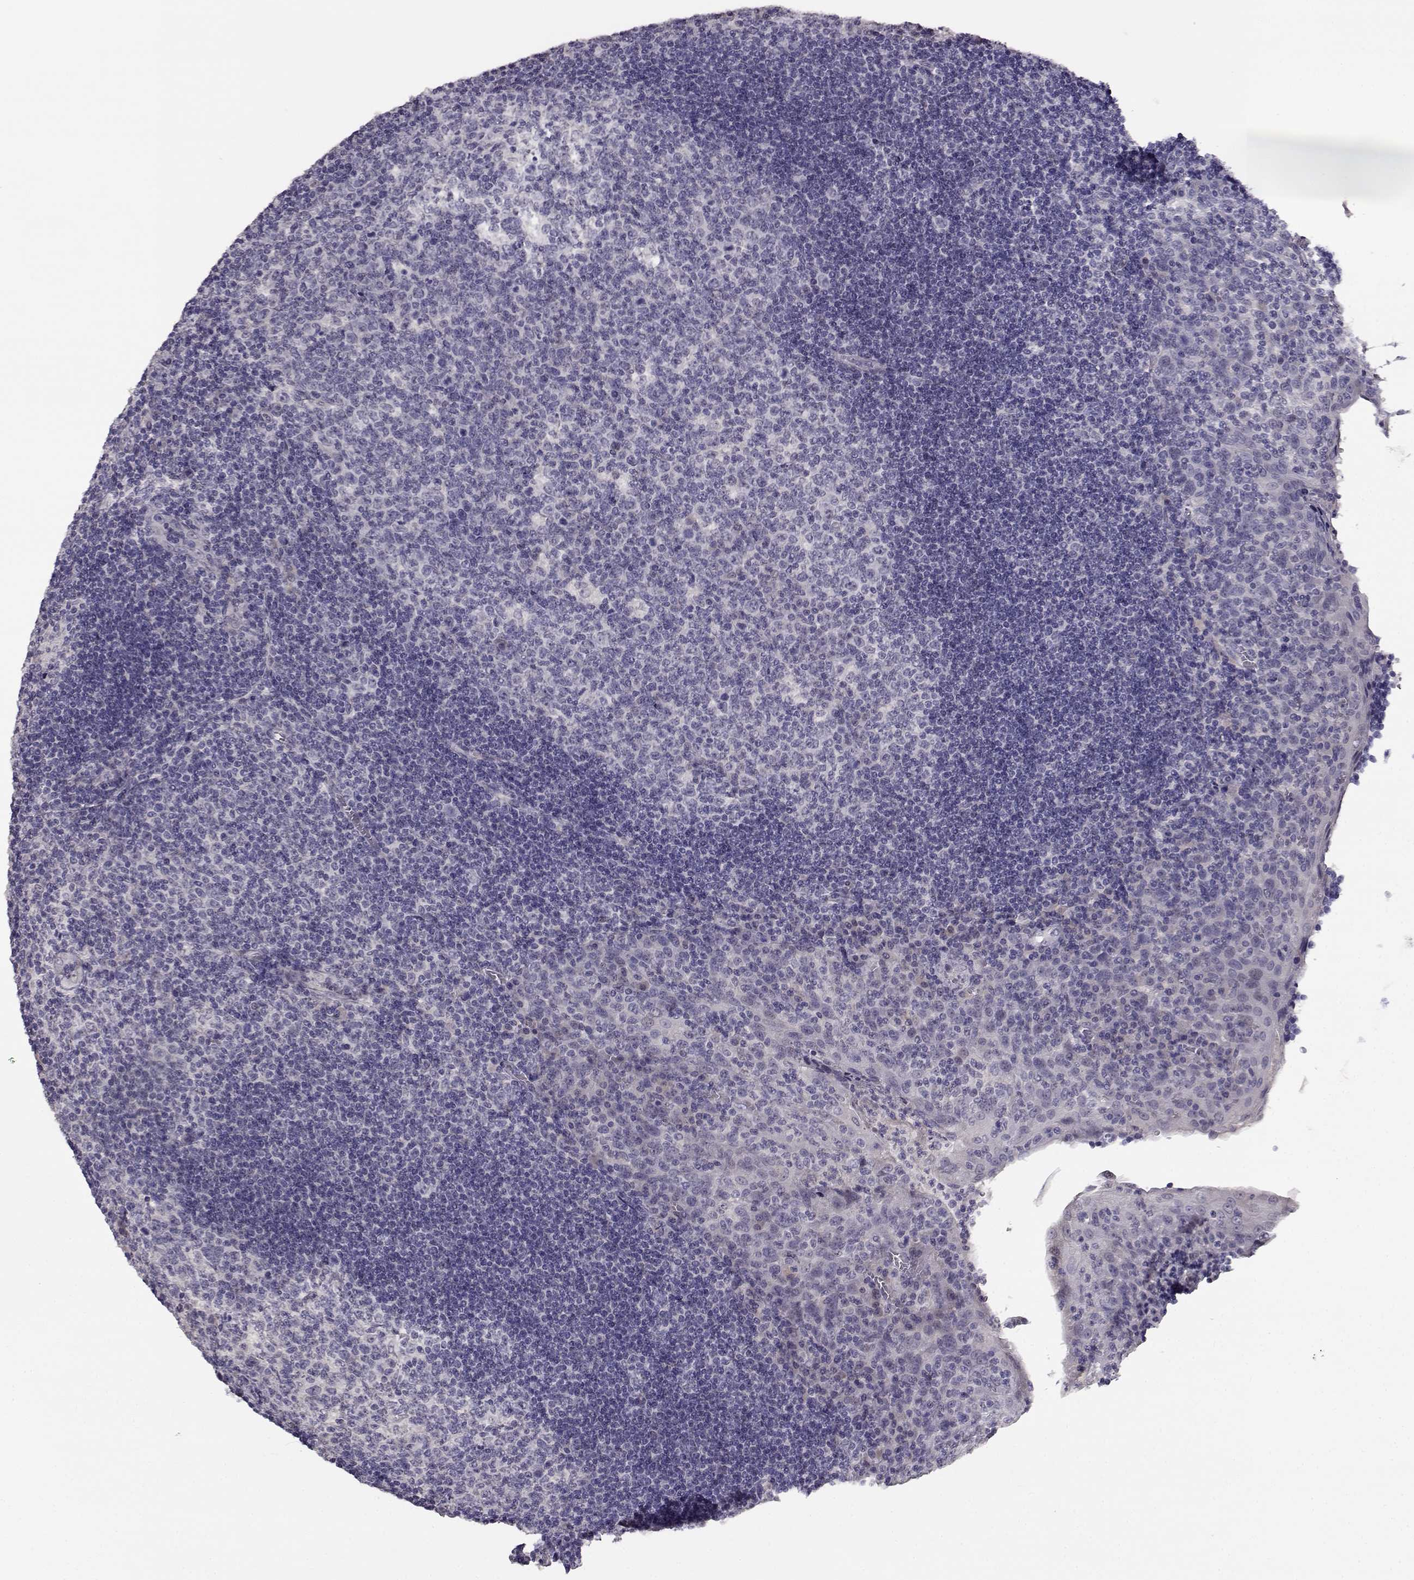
{"staining": {"intensity": "negative", "quantity": "none", "location": "none"}, "tissue": "tonsil", "cell_type": "Germinal center cells", "image_type": "normal", "snomed": [{"axis": "morphology", "description": "Normal tissue, NOS"}, {"axis": "topography", "description": "Tonsil"}], "caption": "This is a image of immunohistochemistry (IHC) staining of normal tonsil, which shows no staining in germinal center cells. (Immunohistochemistry (ihc), brightfield microscopy, high magnification).", "gene": "RHOXF2", "patient": {"sex": "male", "age": 17}}